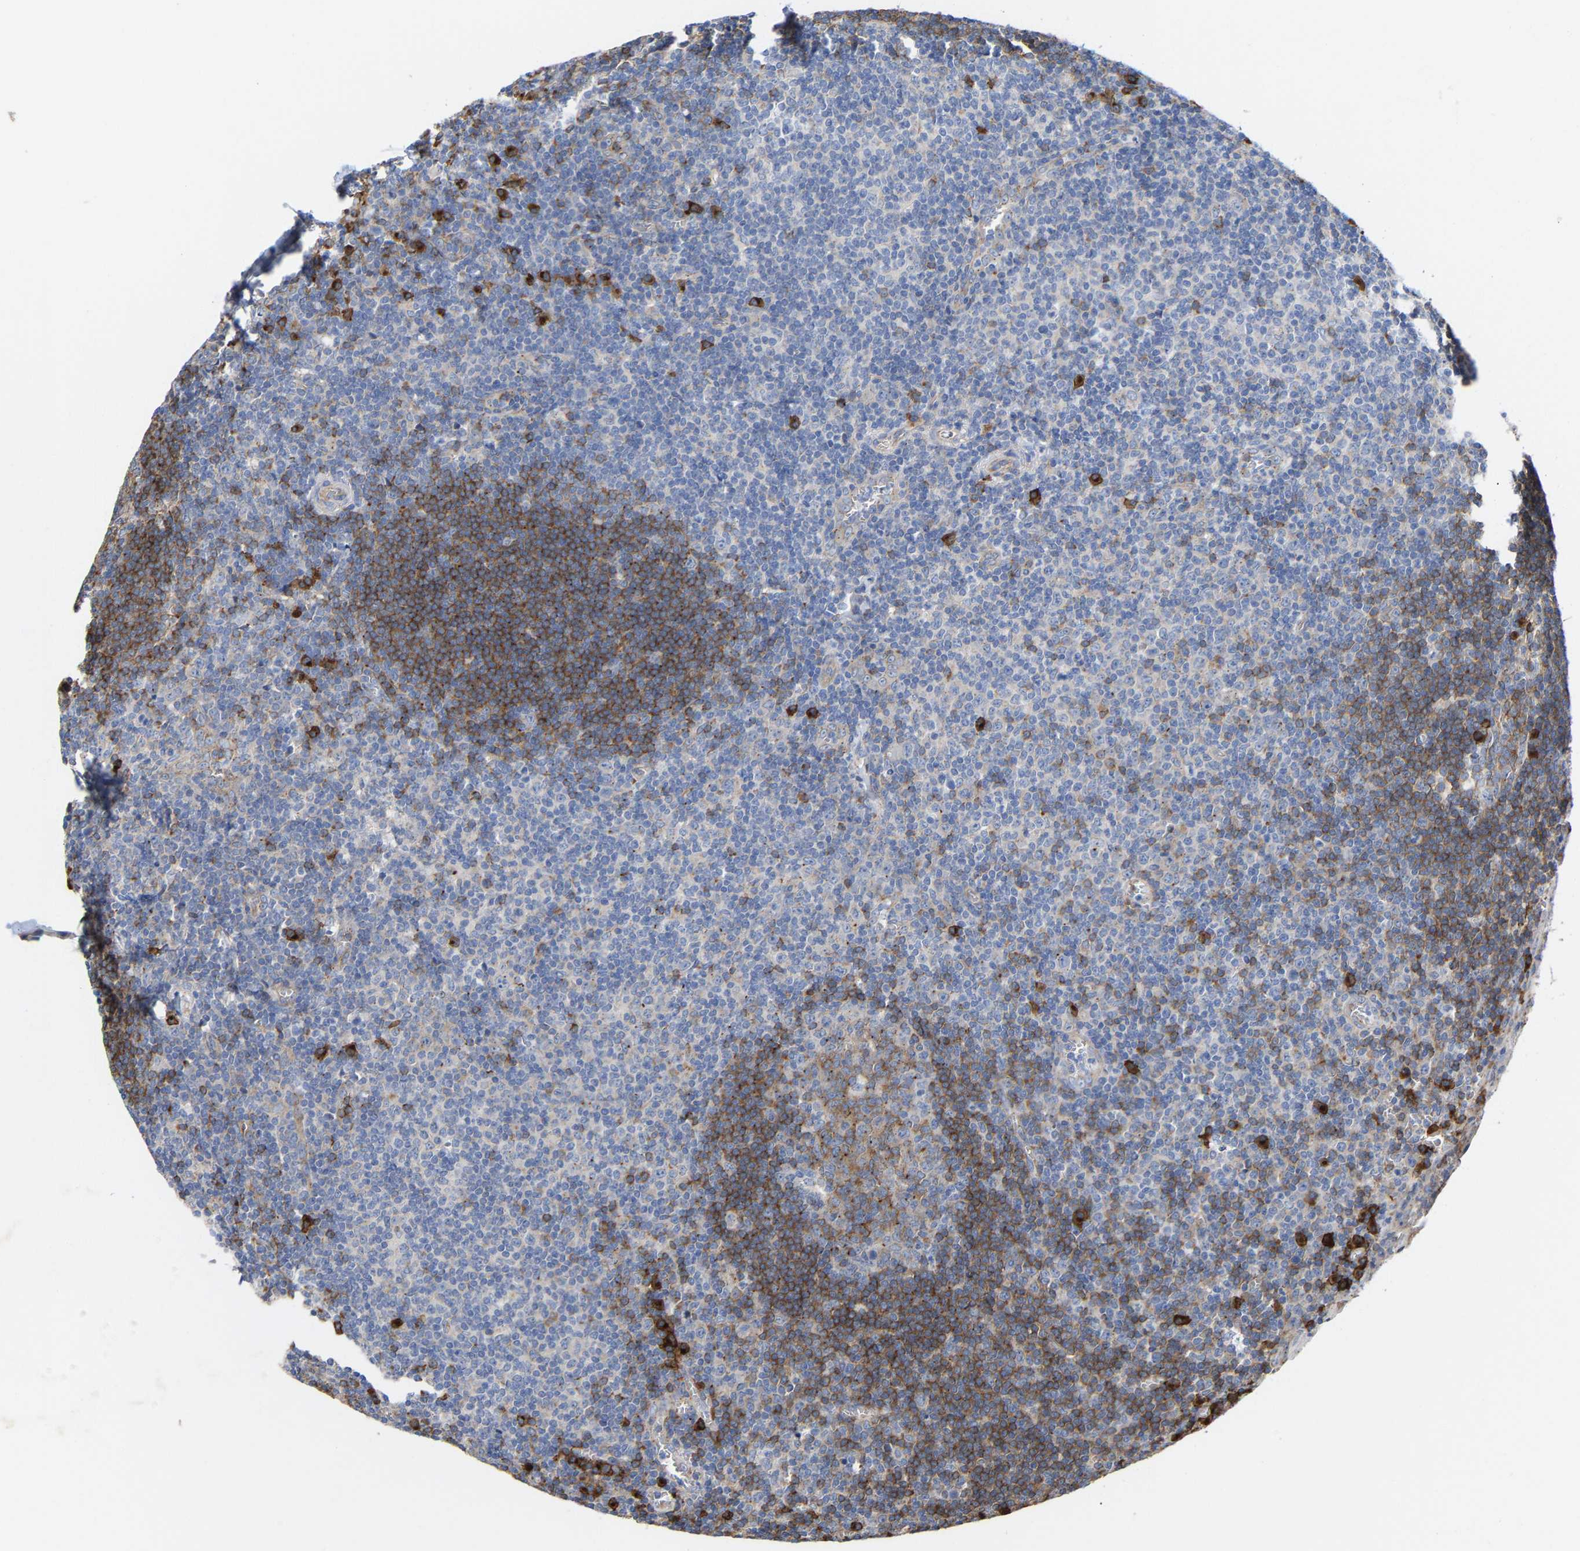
{"staining": {"intensity": "strong", "quantity": "25%-75%", "location": "cytoplasmic/membranous"}, "tissue": "tonsil", "cell_type": "Germinal center cells", "image_type": "normal", "snomed": [{"axis": "morphology", "description": "Normal tissue, NOS"}, {"axis": "topography", "description": "Tonsil"}], "caption": "About 25%-75% of germinal center cells in normal tonsil reveal strong cytoplasmic/membranous protein positivity as visualized by brown immunohistochemical staining.", "gene": "PPP1R15A", "patient": {"sex": "male", "age": 37}}